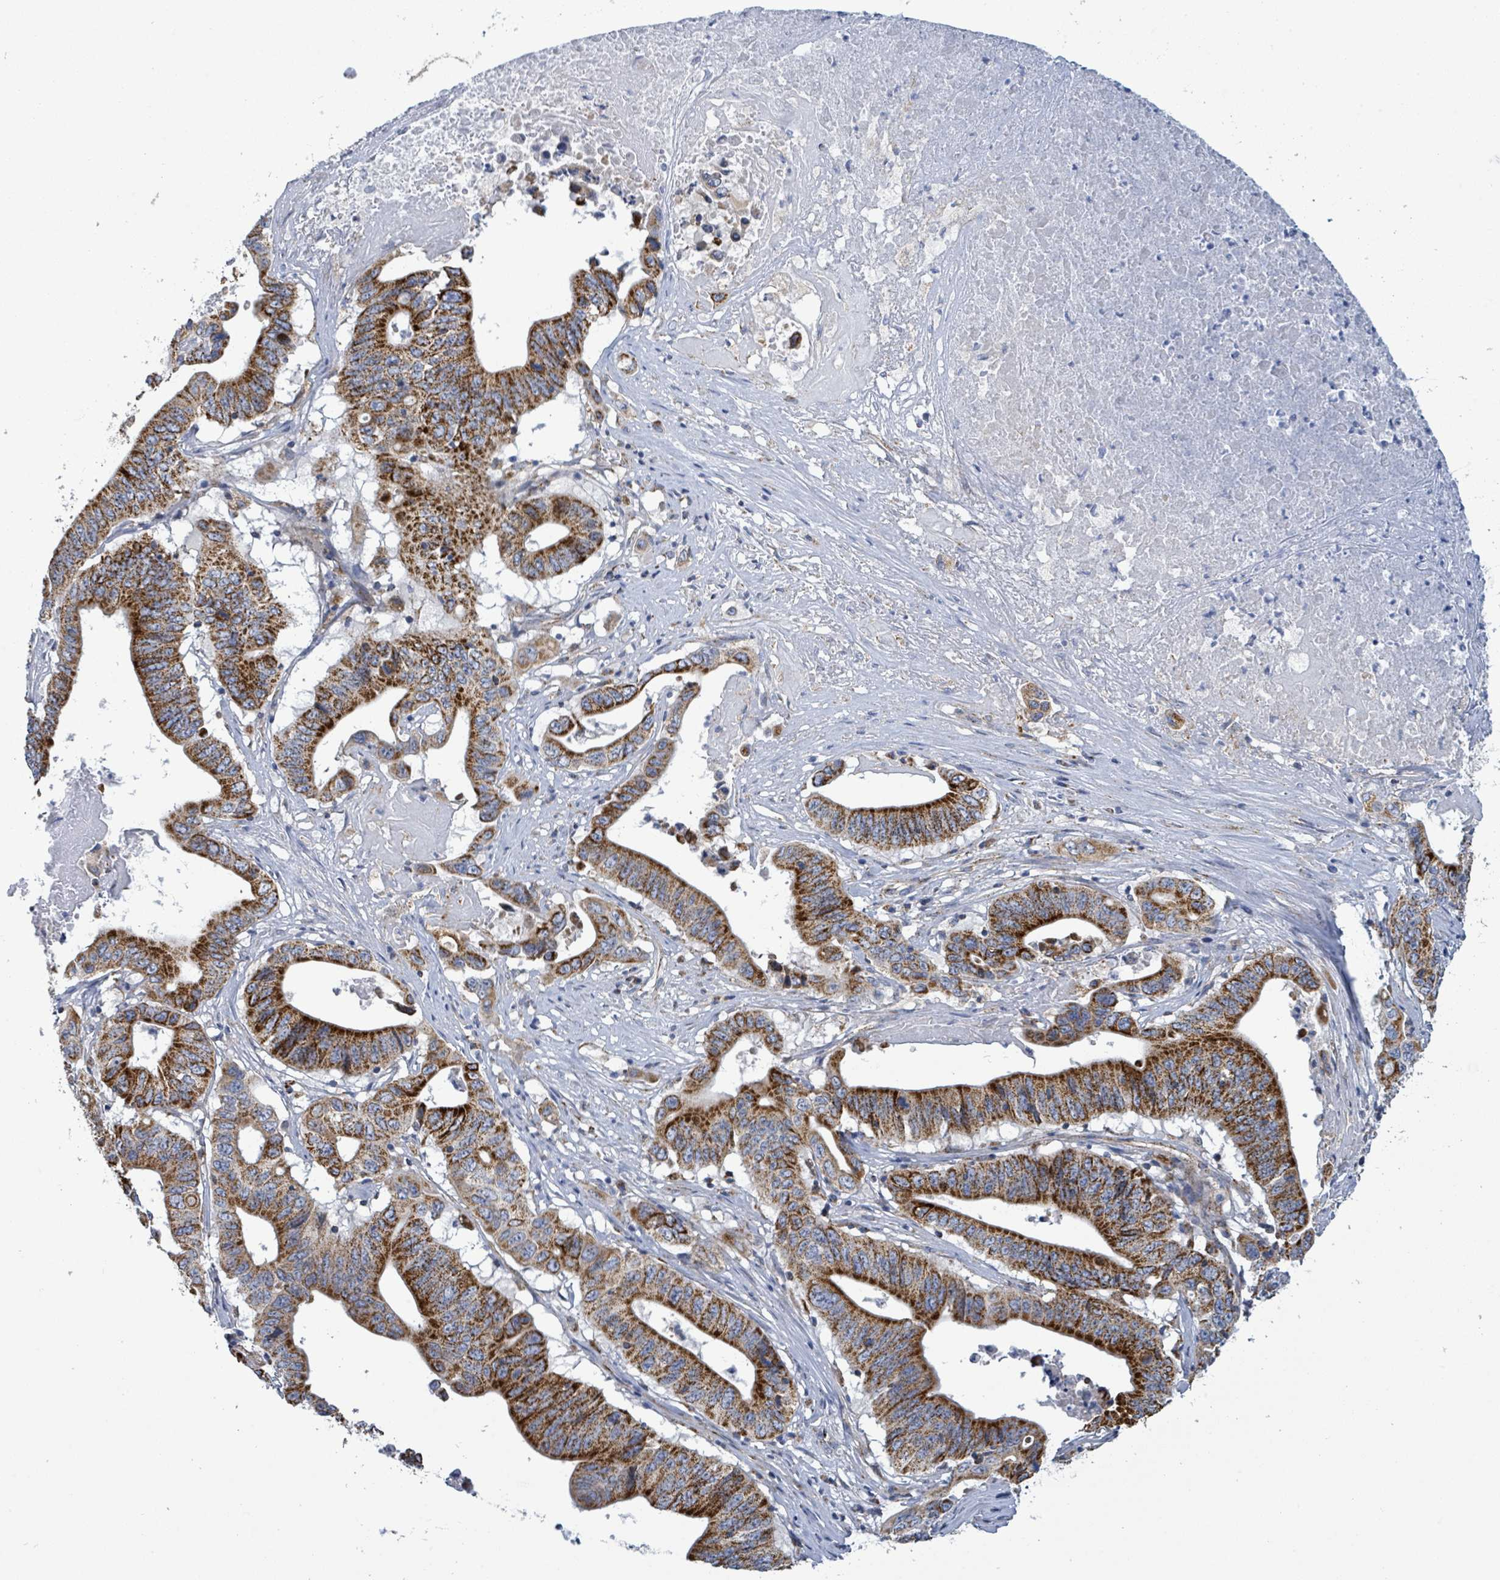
{"staining": {"intensity": "strong", "quantity": ">75%", "location": "cytoplasmic/membranous"}, "tissue": "lung cancer", "cell_type": "Tumor cells", "image_type": "cancer", "snomed": [{"axis": "morphology", "description": "Adenocarcinoma, NOS"}, {"axis": "topography", "description": "Lung"}], "caption": "A high-resolution photomicrograph shows IHC staining of lung cancer (adenocarcinoma), which demonstrates strong cytoplasmic/membranous expression in approximately >75% of tumor cells. (DAB (3,3'-diaminobenzidine) IHC, brown staining for protein, blue staining for nuclei).", "gene": "SUCLG2", "patient": {"sex": "female", "age": 60}}